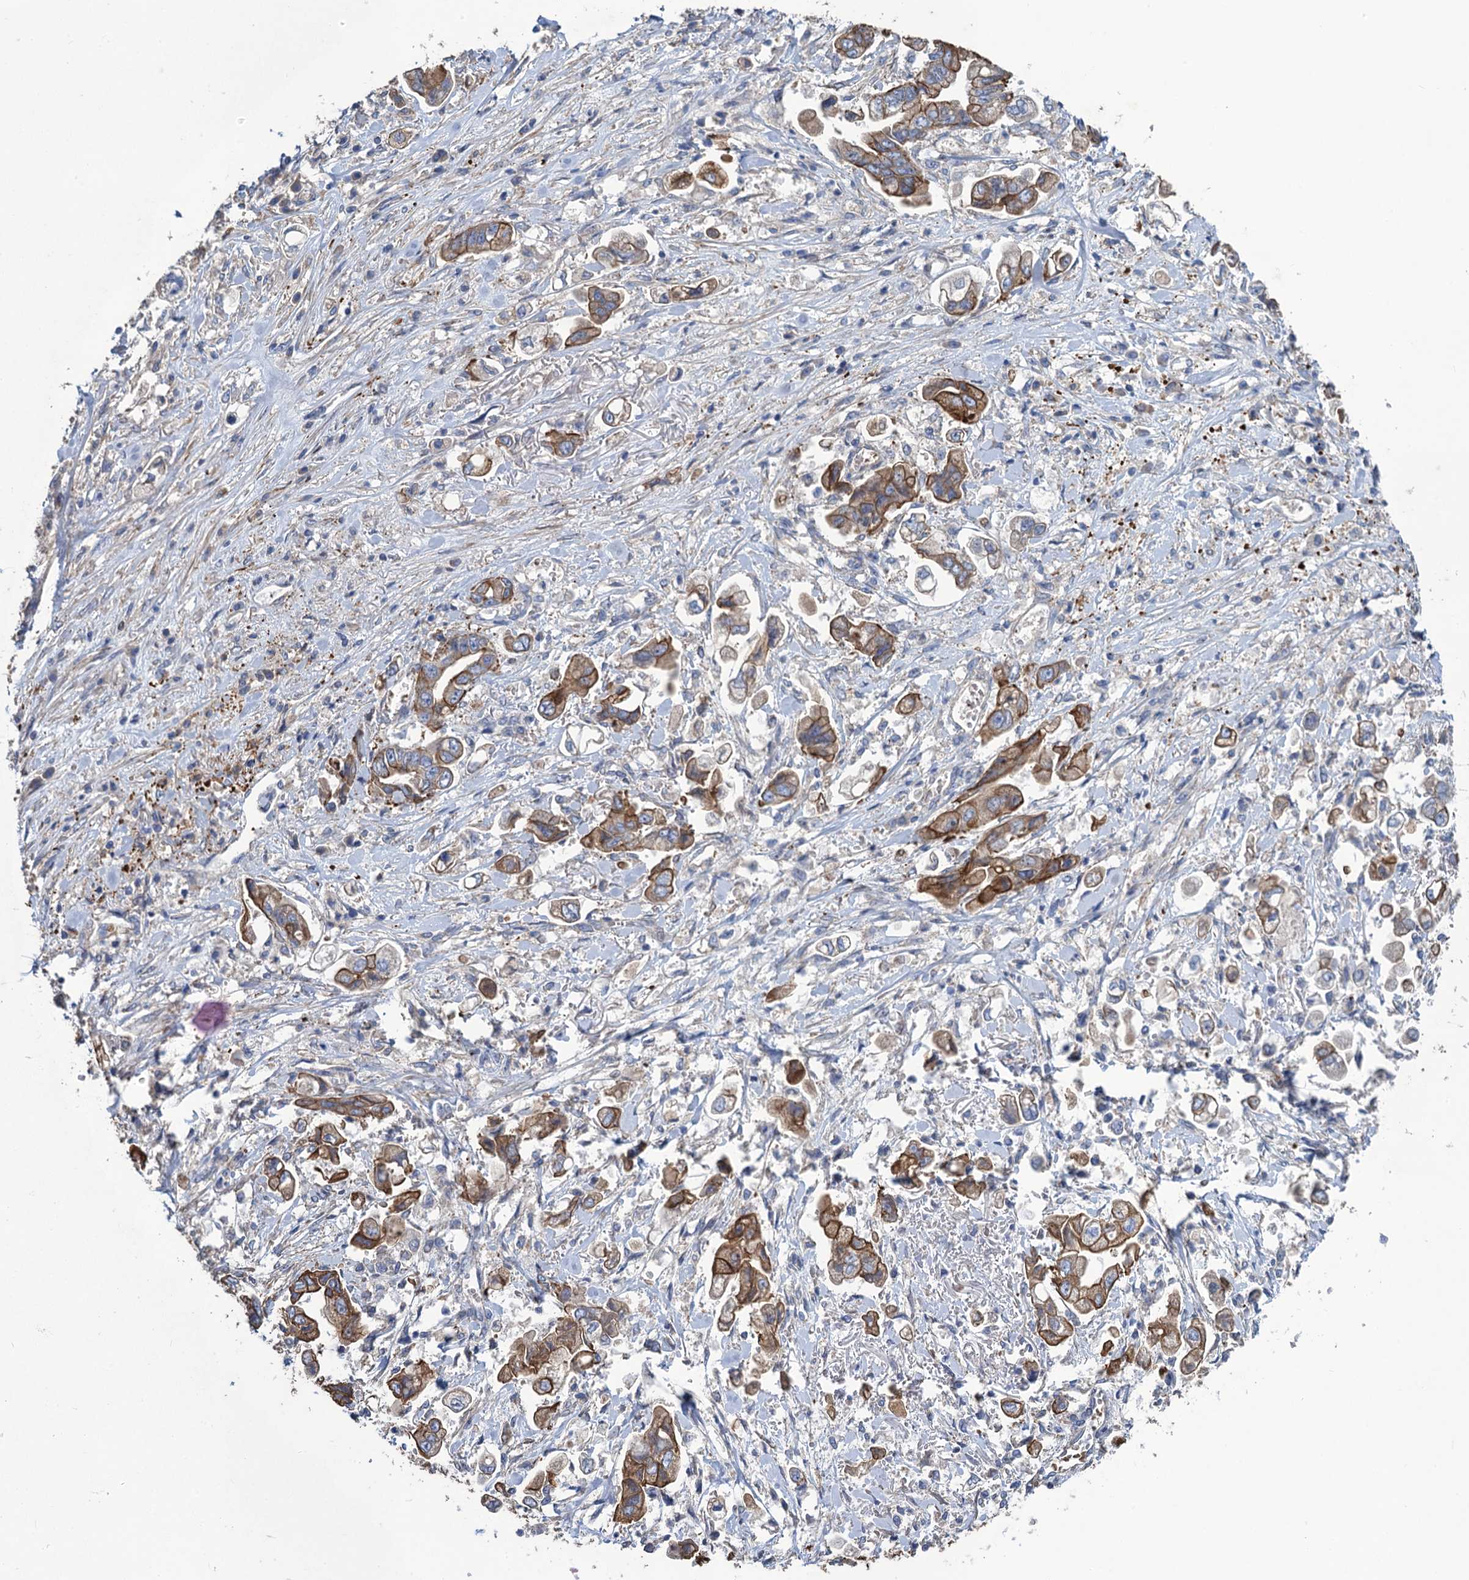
{"staining": {"intensity": "moderate", "quantity": ">75%", "location": "cytoplasmic/membranous"}, "tissue": "stomach cancer", "cell_type": "Tumor cells", "image_type": "cancer", "snomed": [{"axis": "morphology", "description": "Adenocarcinoma, NOS"}, {"axis": "topography", "description": "Stomach"}], "caption": "The histopathology image displays immunohistochemical staining of stomach adenocarcinoma. There is moderate cytoplasmic/membranous positivity is appreciated in about >75% of tumor cells.", "gene": "SMCO3", "patient": {"sex": "male", "age": 62}}